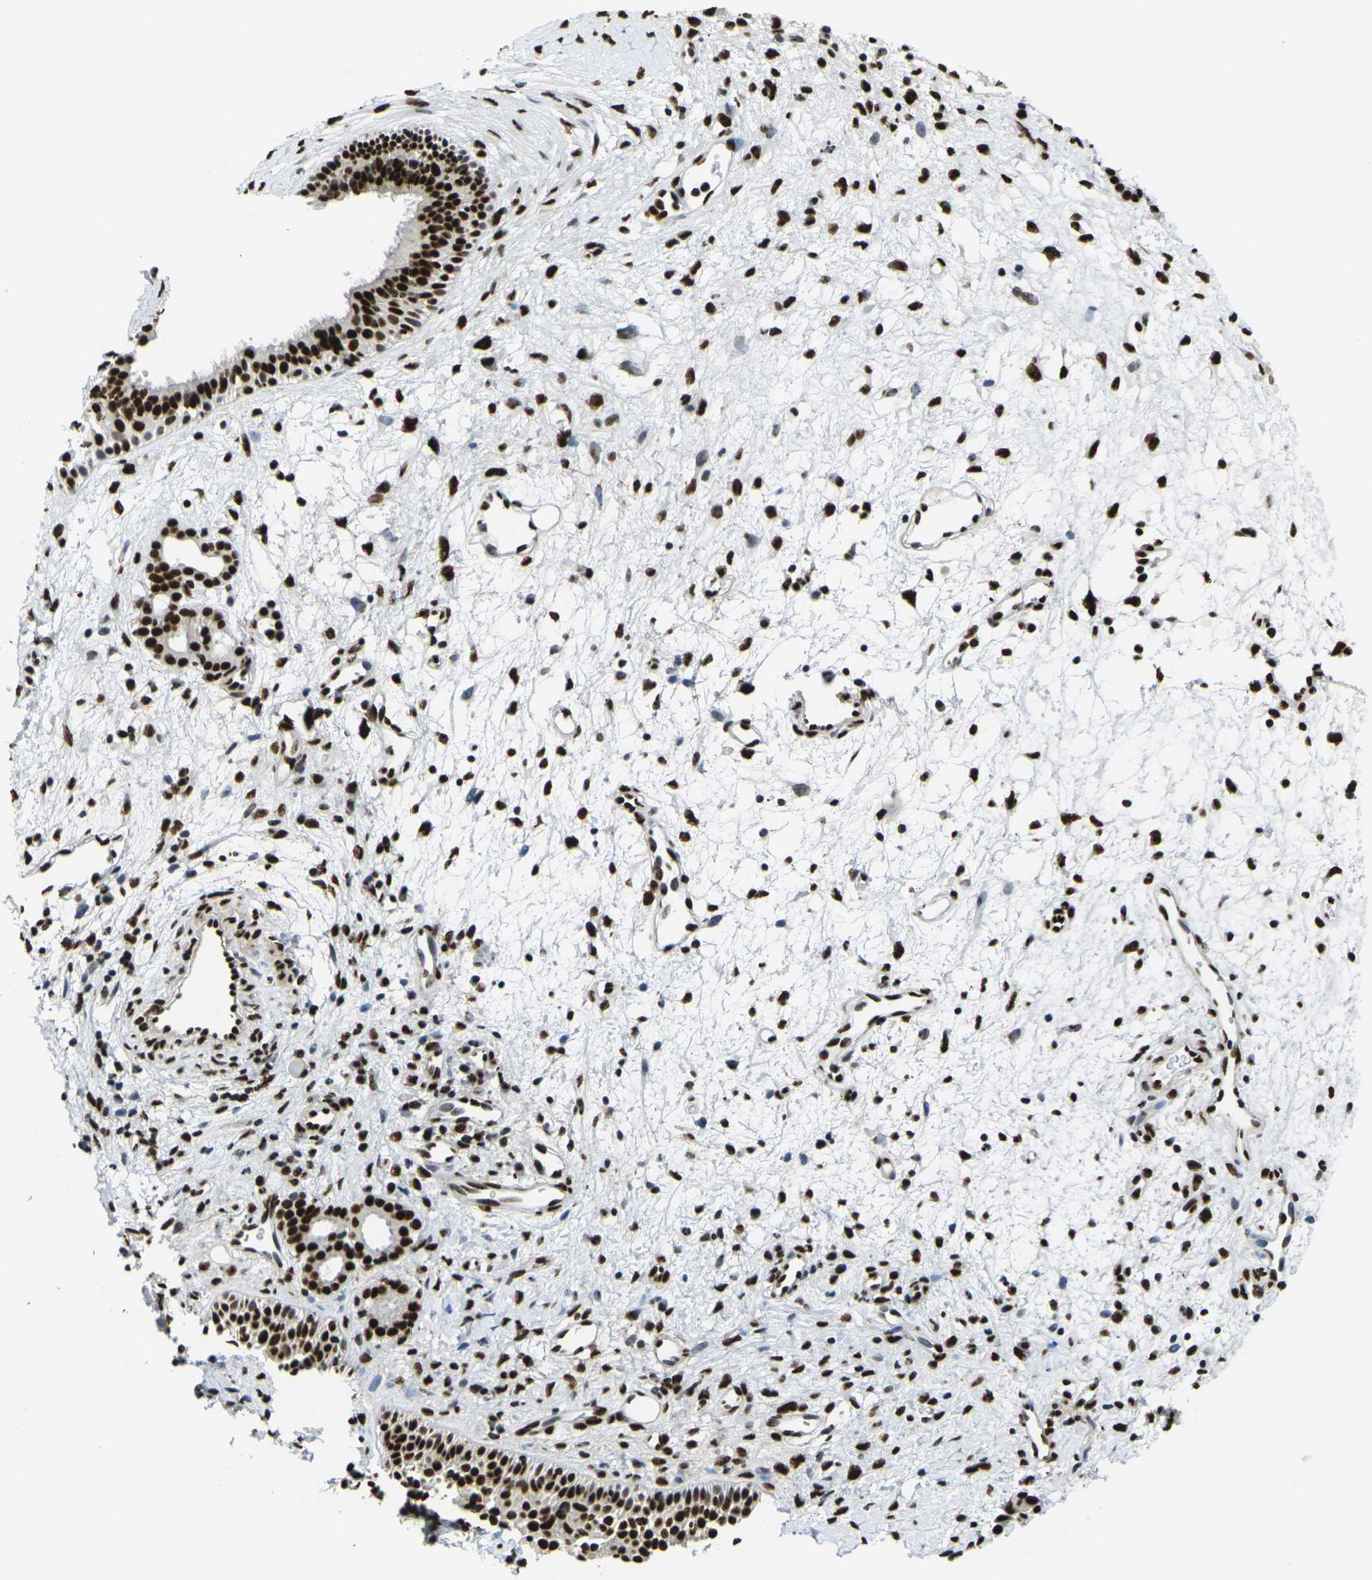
{"staining": {"intensity": "strong", "quantity": ">75%", "location": "nuclear"}, "tissue": "nasopharynx", "cell_type": "Respiratory epithelial cells", "image_type": "normal", "snomed": [{"axis": "morphology", "description": "Normal tissue, NOS"}, {"axis": "topography", "description": "Nasopharynx"}], "caption": "Strong nuclear staining for a protein is appreciated in about >75% of respiratory epithelial cells of normal nasopharynx using immunohistochemistry.", "gene": "SMARCC1", "patient": {"sex": "male", "age": 22}}